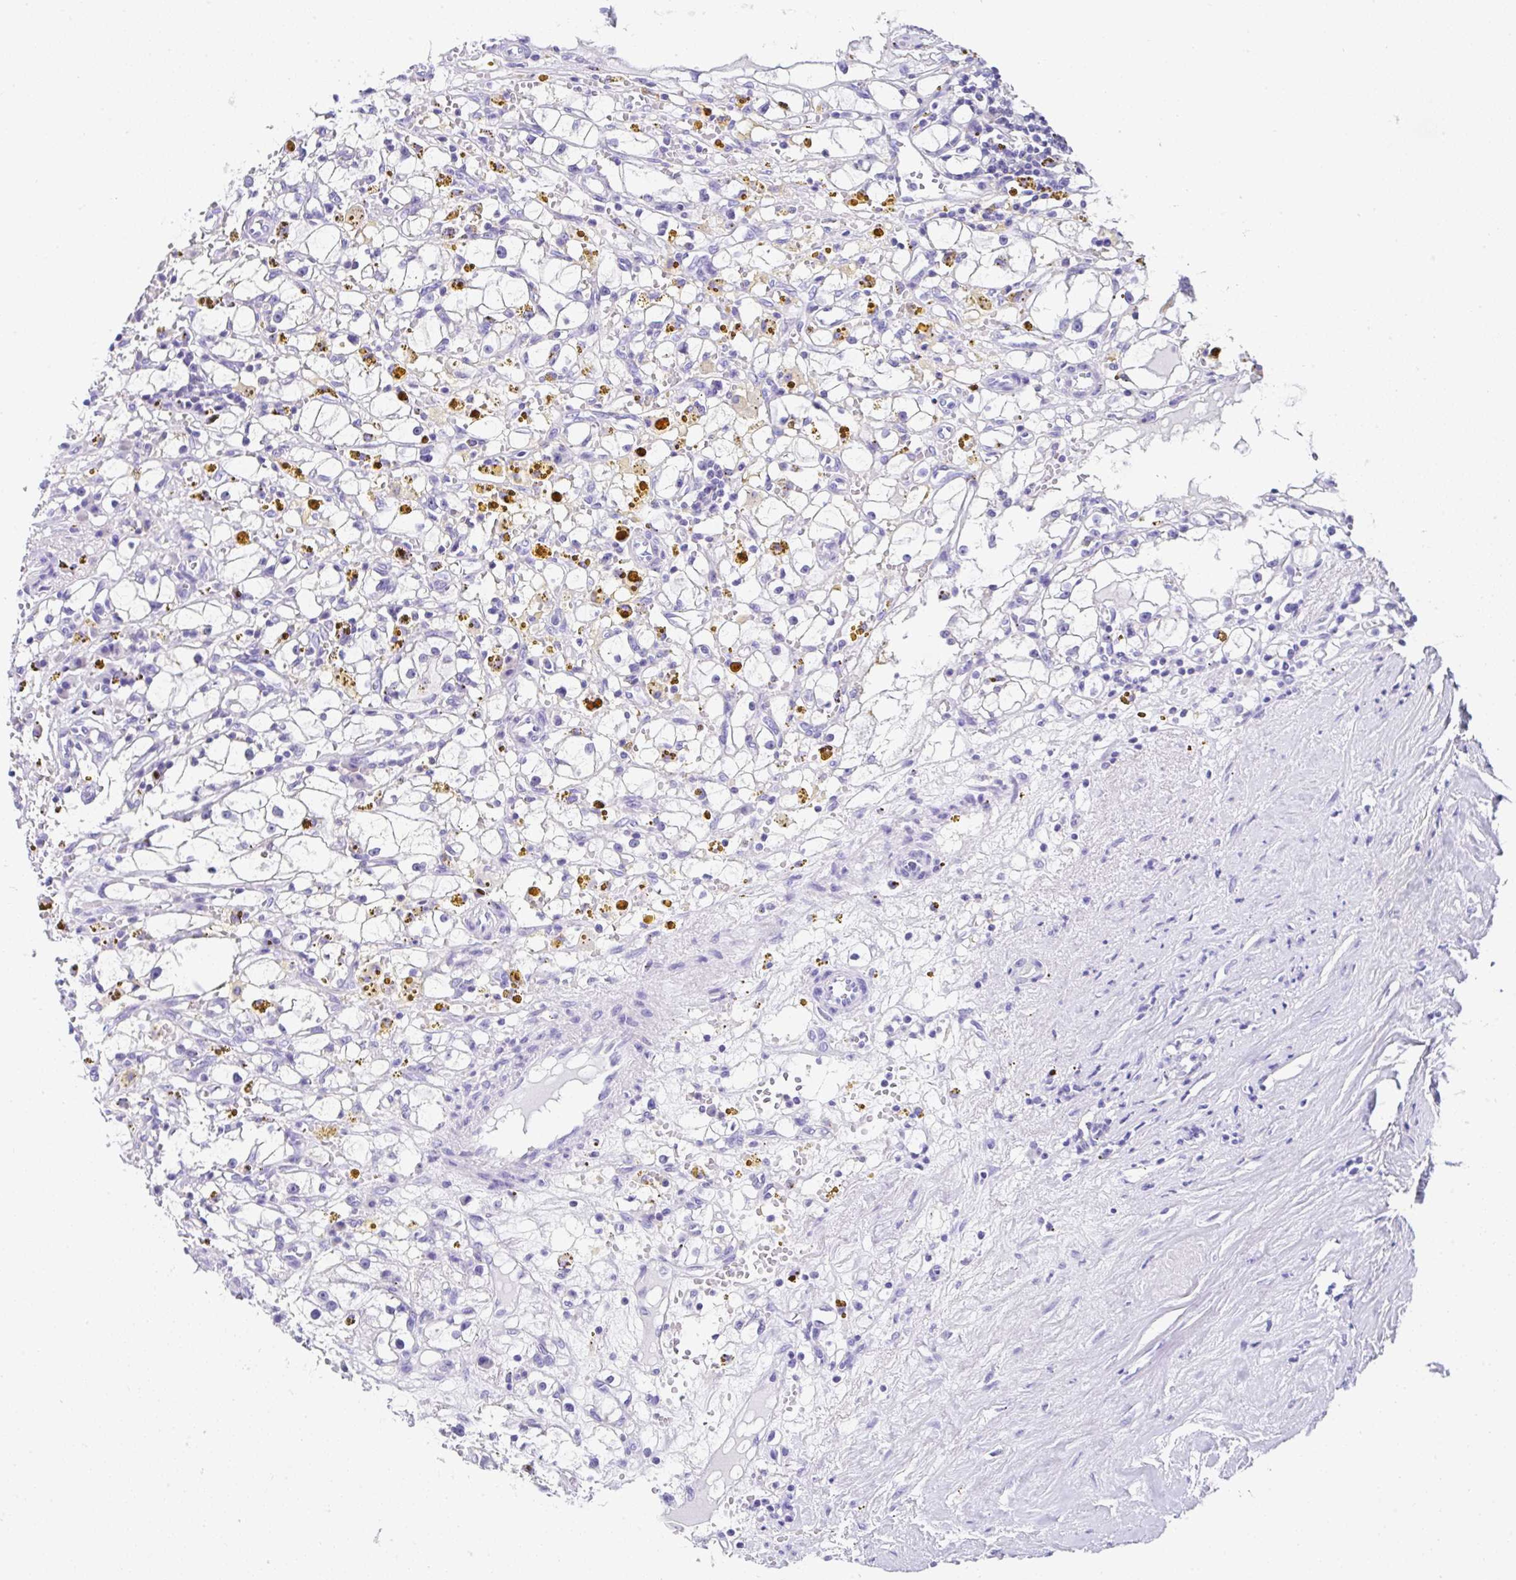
{"staining": {"intensity": "negative", "quantity": "none", "location": "none"}, "tissue": "renal cancer", "cell_type": "Tumor cells", "image_type": "cancer", "snomed": [{"axis": "morphology", "description": "Adenocarcinoma, NOS"}, {"axis": "topography", "description": "Kidney"}], "caption": "Immunohistochemistry image of neoplastic tissue: renal cancer stained with DAB reveals no significant protein staining in tumor cells.", "gene": "UGT3A1", "patient": {"sex": "male", "age": 56}}